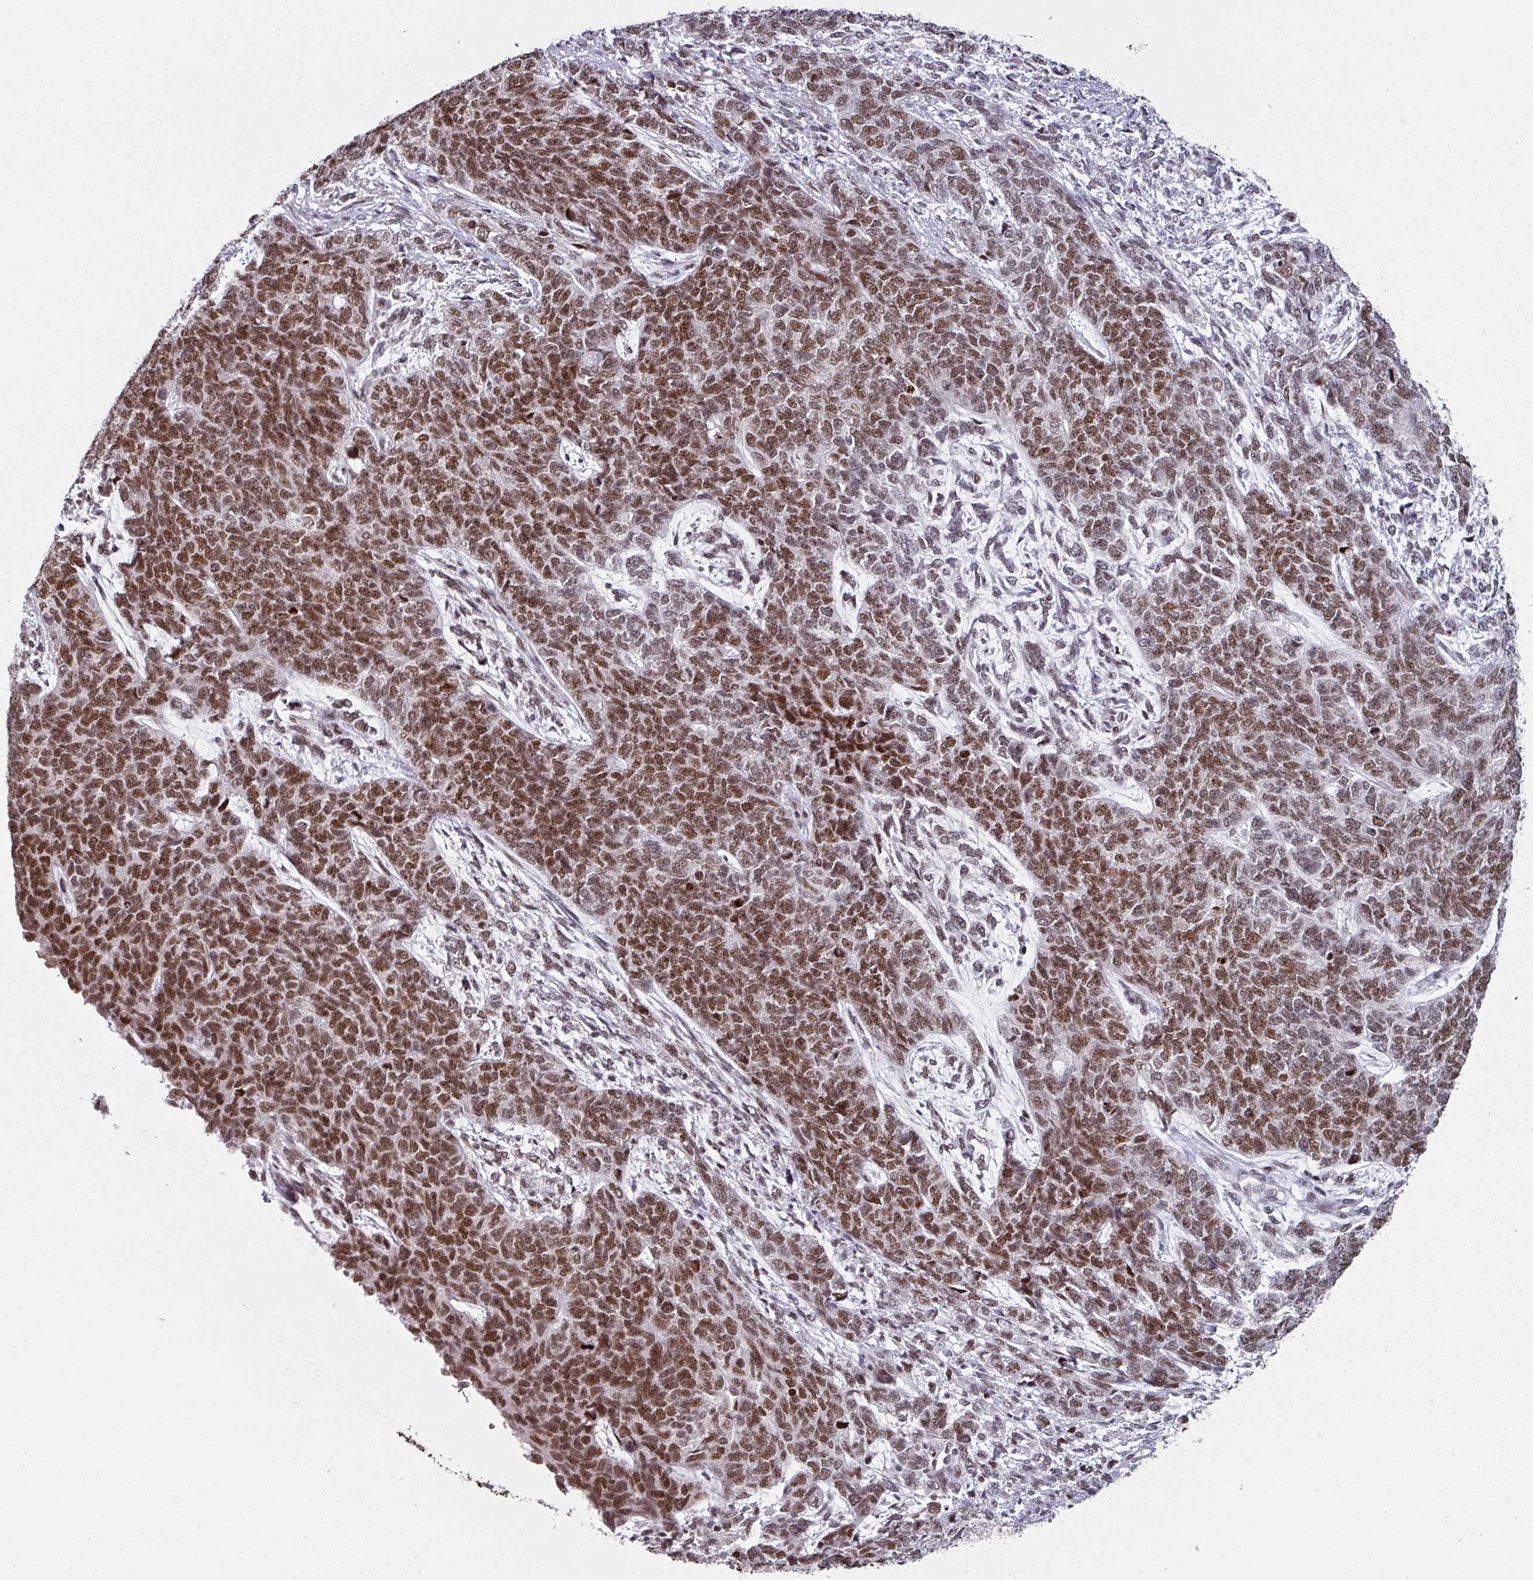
{"staining": {"intensity": "moderate", "quantity": ">75%", "location": "nuclear"}, "tissue": "cervical cancer", "cell_type": "Tumor cells", "image_type": "cancer", "snomed": [{"axis": "morphology", "description": "Squamous cell carcinoma, NOS"}, {"axis": "topography", "description": "Cervix"}], "caption": "Protein staining displays moderate nuclear staining in about >75% of tumor cells in squamous cell carcinoma (cervical).", "gene": "RAD50", "patient": {"sex": "female", "age": 63}}